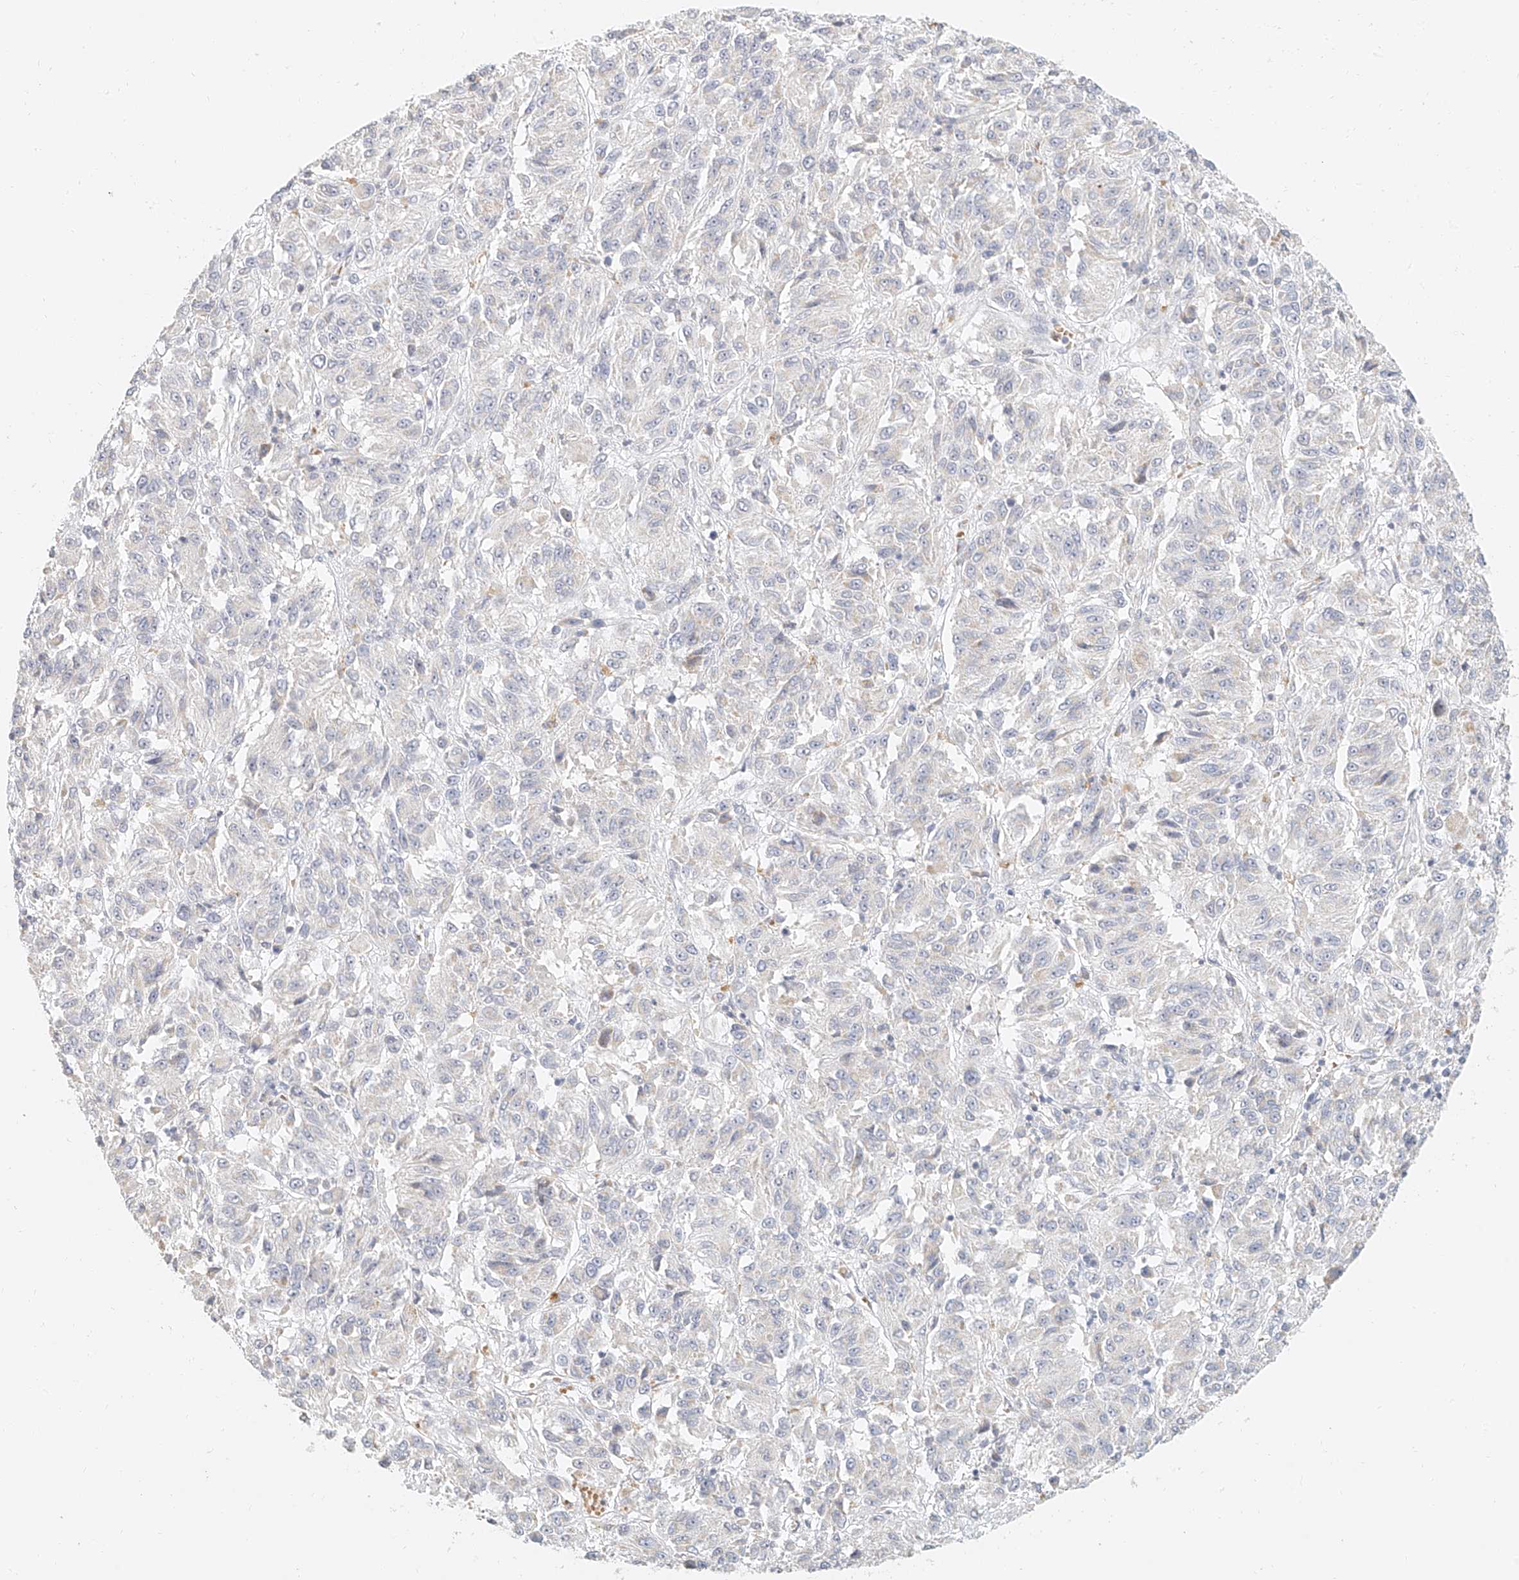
{"staining": {"intensity": "negative", "quantity": "none", "location": "none"}, "tissue": "melanoma", "cell_type": "Tumor cells", "image_type": "cancer", "snomed": [{"axis": "morphology", "description": "Malignant melanoma, Metastatic site"}, {"axis": "topography", "description": "Lung"}], "caption": "High power microscopy image of an immunohistochemistry photomicrograph of malignant melanoma (metastatic site), revealing no significant staining in tumor cells. (DAB (3,3'-diaminobenzidine) immunohistochemistry, high magnification).", "gene": "CXorf58", "patient": {"sex": "male", "age": 64}}